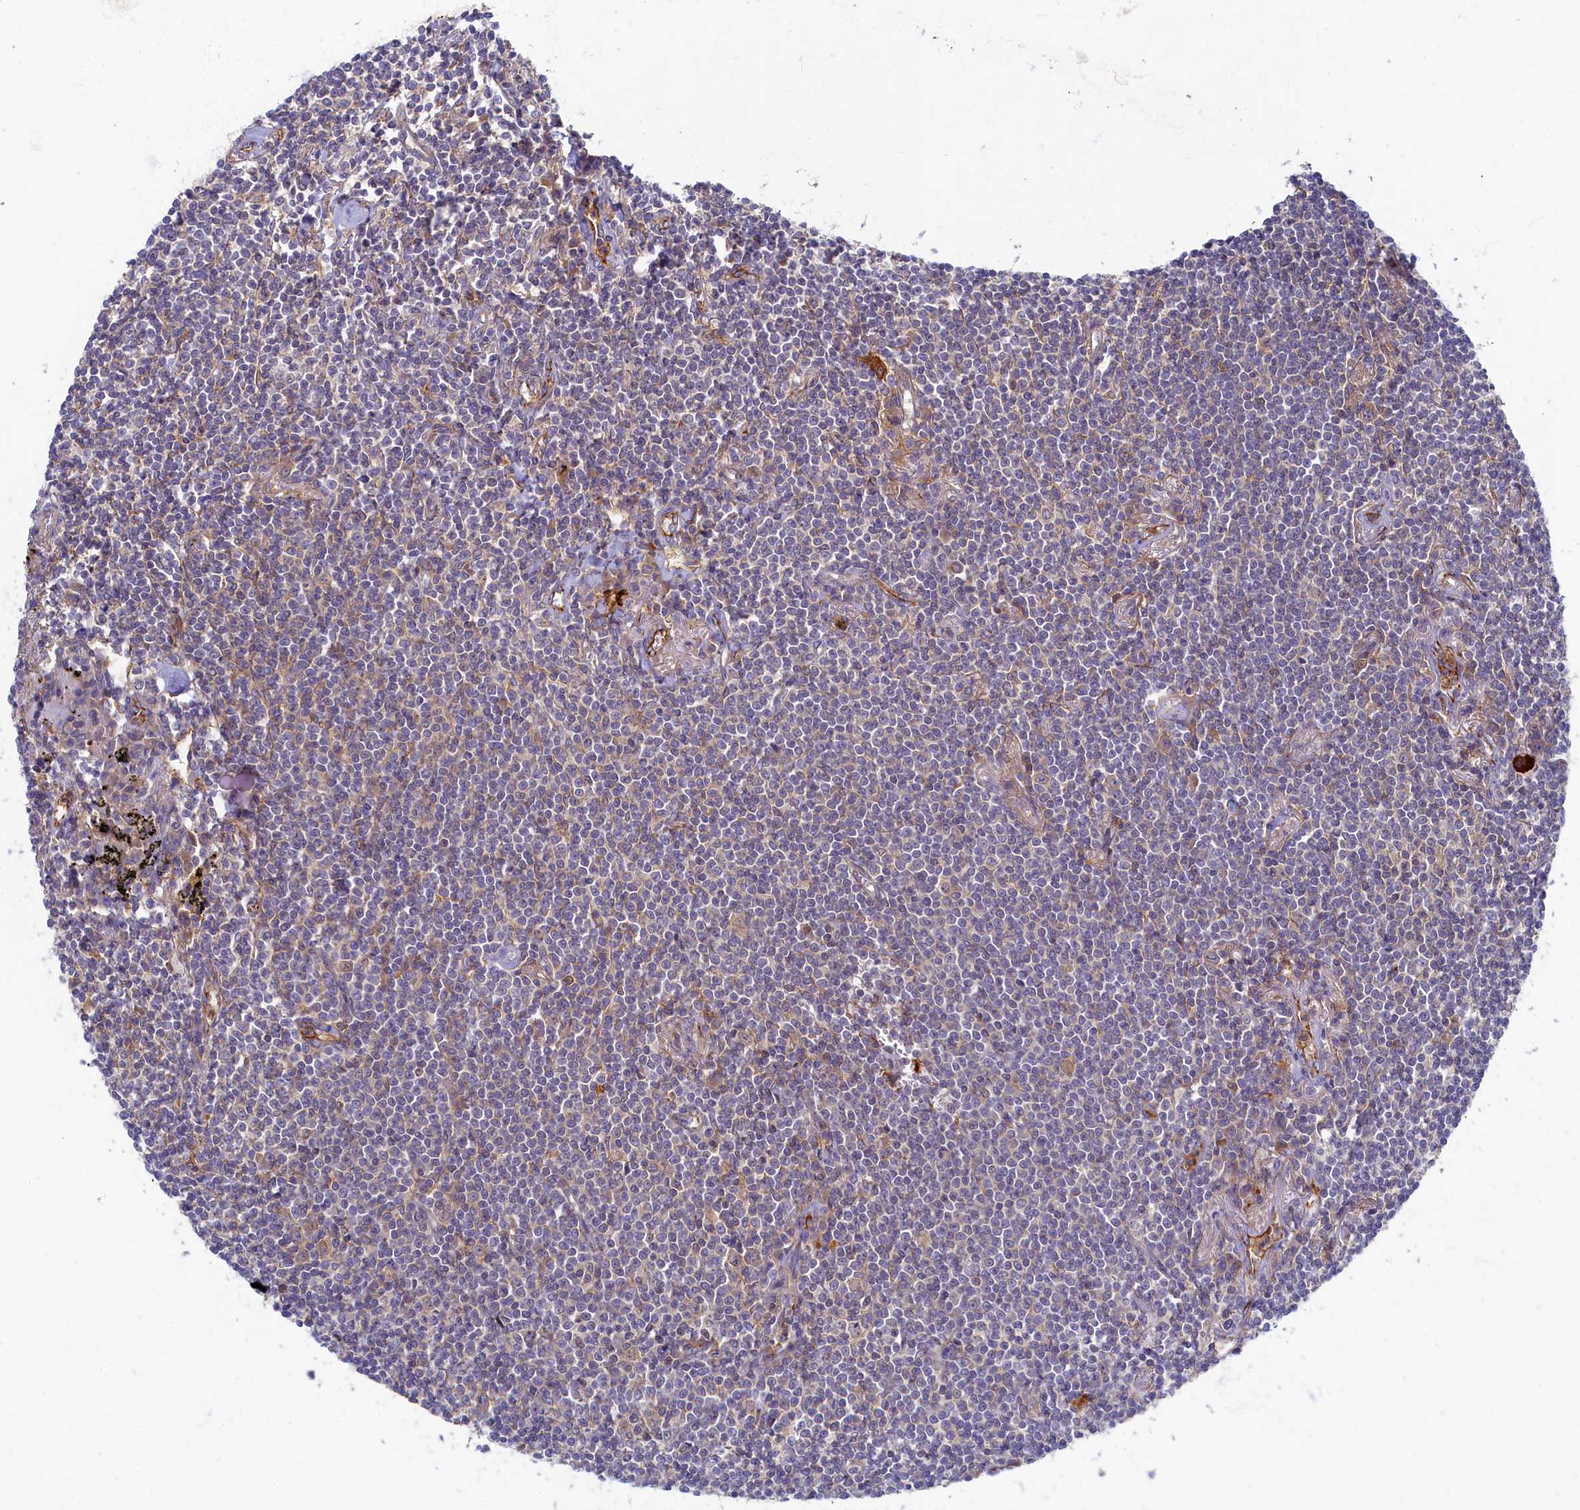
{"staining": {"intensity": "negative", "quantity": "none", "location": "none"}, "tissue": "lymphoma", "cell_type": "Tumor cells", "image_type": "cancer", "snomed": [{"axis": "morphology", "description": "Malignant lymphoma, non-Hodgkin's type, Low grade"}, {"axis": "topography", "description": "Lung"}], "caption": "This is an immunohistochemistry (IHC) micrograph of low-grade malignant lymphoma, non-Hodgkin's type. There is no expression in tumor cells.", "gene": "PSMG2", "patient": {"sex": "female", "age": 71}}